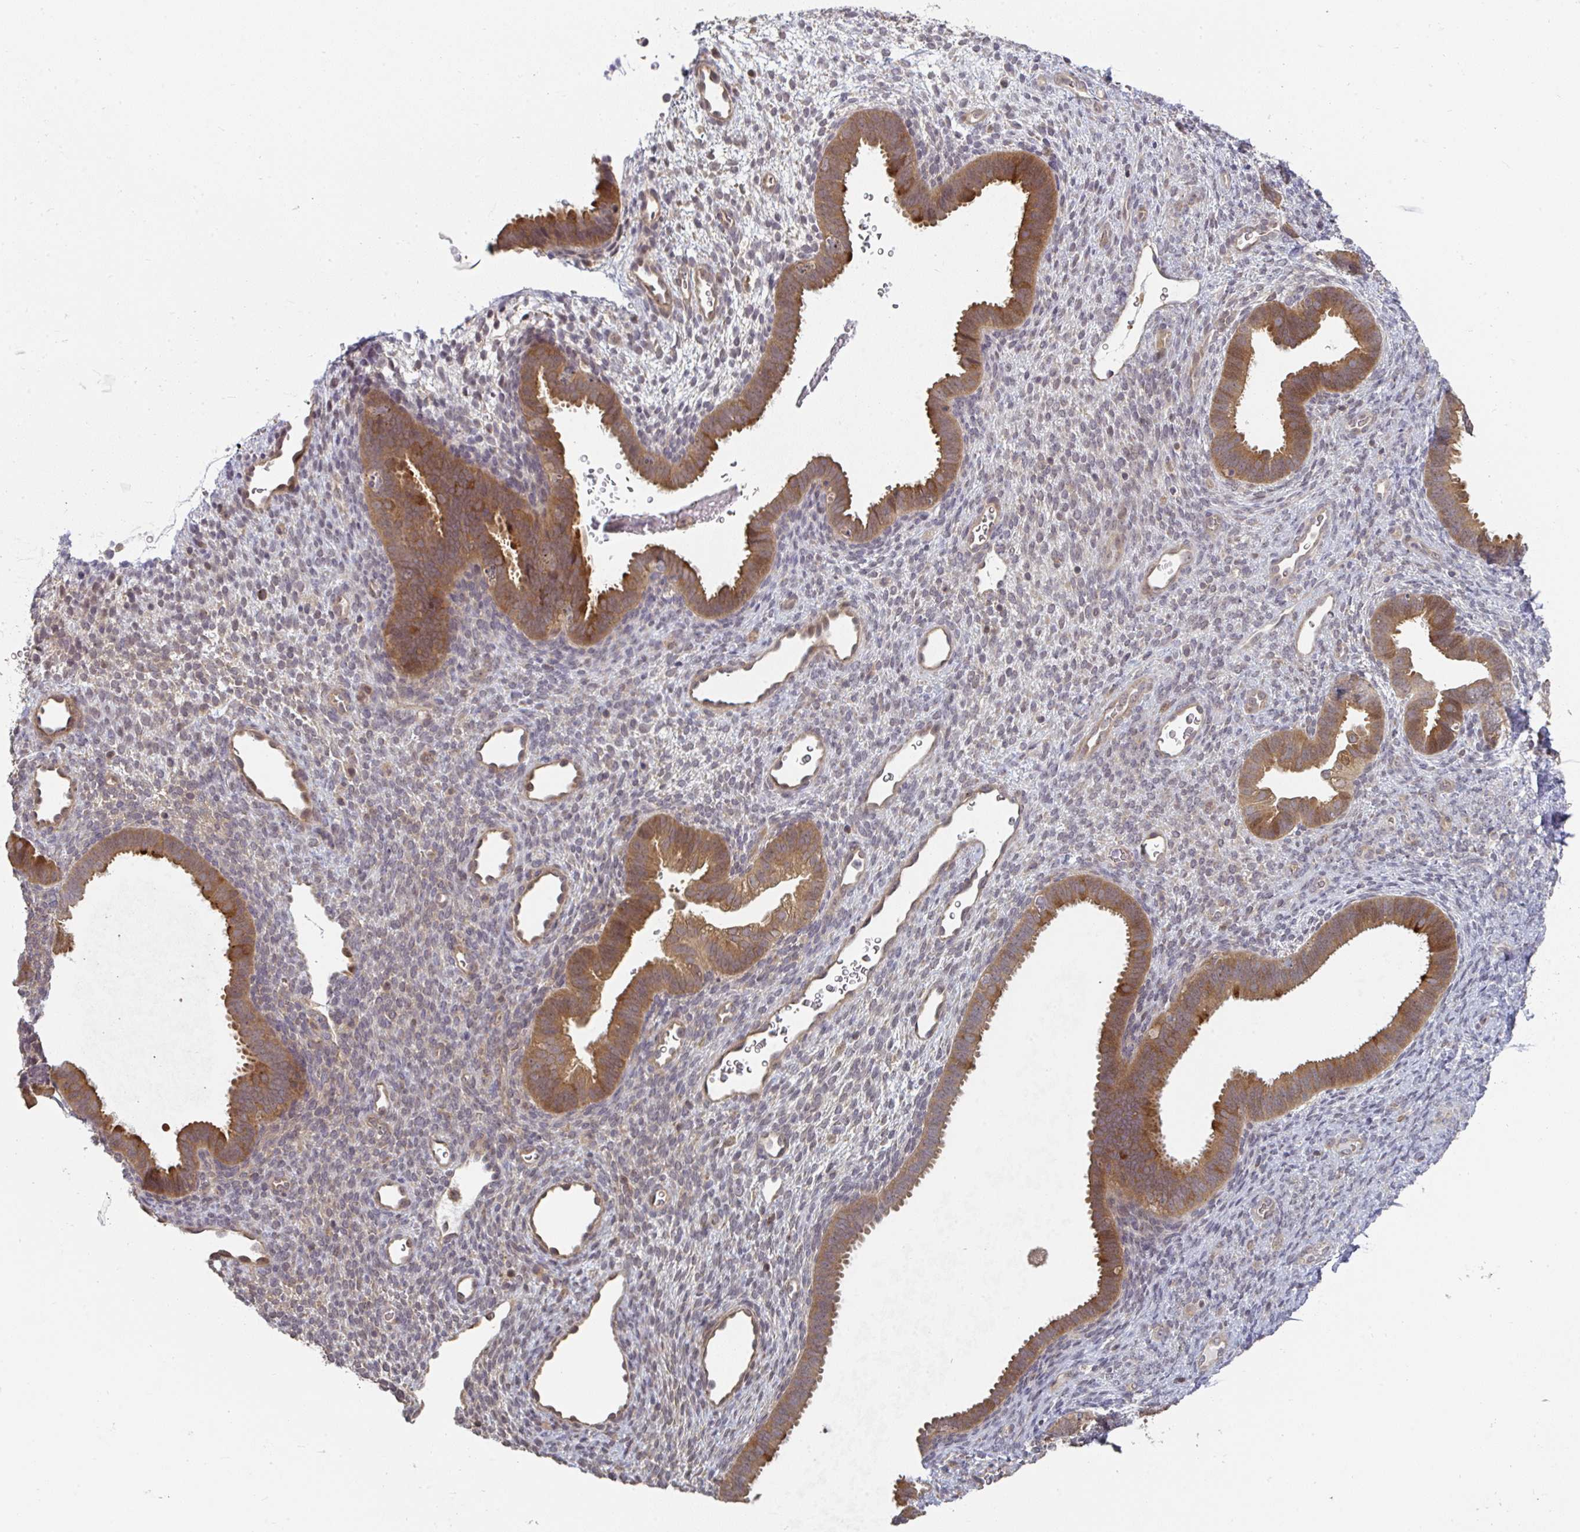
{"staining": {"intensity": "weak", "quantity": "<25%", "location": "cytoplasmic/membranous"}, "tissue": "endometrium", "cell_type": "Cells in endometrial stroma", "image_type": "normal", "snomed": [{"axis": "morphology", "description": "Normal tissue, NOS"}, {"axis": "topography", "description": "Endometrium"}], "caption": "This is an IHC photomicrograph of unremarkable human endometrium. There is no staining in cells in endometrial stroma.", "gene": "RANGRF", "patient": {"sex": "female", "age": 34}}